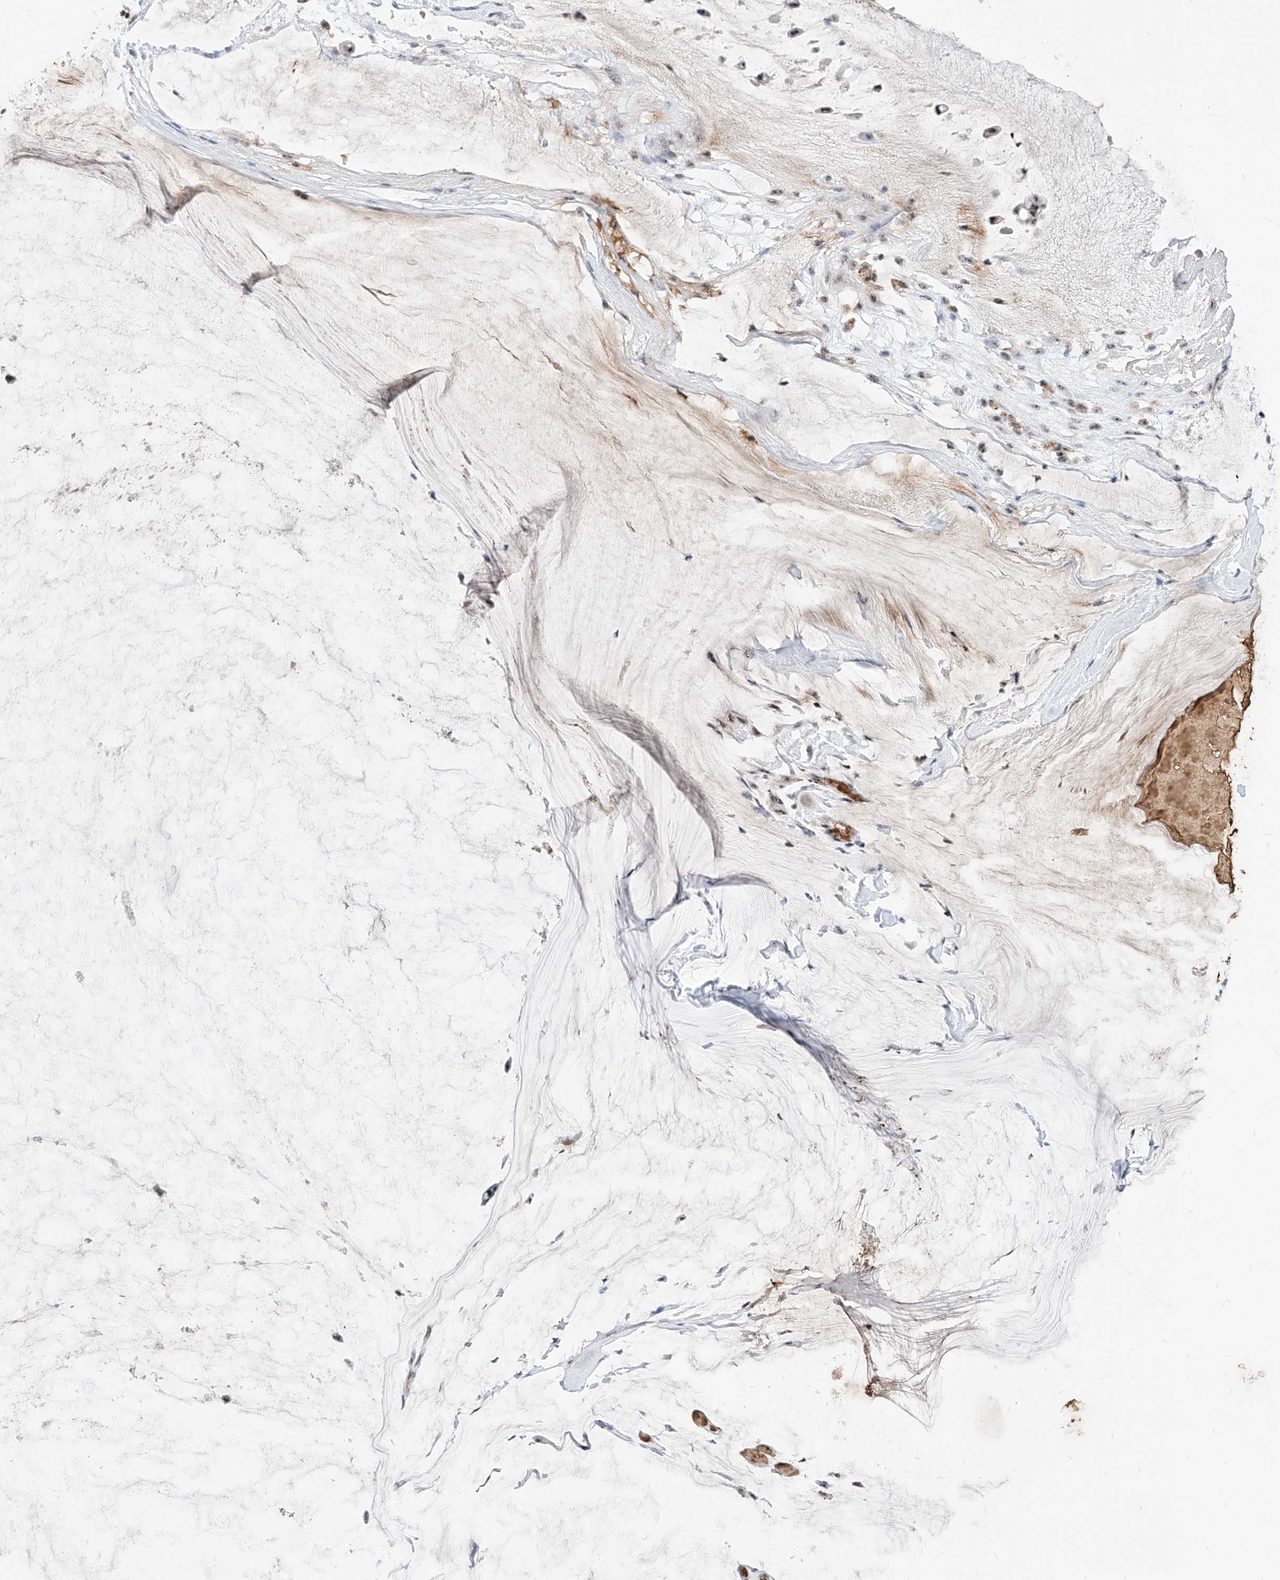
{"staining": {"intensity": "negative", "quantity": "none", "location": "none"}, "tissue": "ovarian cancer", "cell_type": "Tumor cells", "image_type": "cancer", "snomed": [{"axis": "morphology", "description": "Cystadenocarcinoma, mucinous, NOS"}, {"axis": "topography", "description": "Ovary"}], "caption": "A high-resolution micrograph shows immunohistochemistry staining of ovarian cancer, which demonstrates no significant expression in tumor cells.", "gene": "ZFP42", "patient": {"sex": "female", "age": 39}}